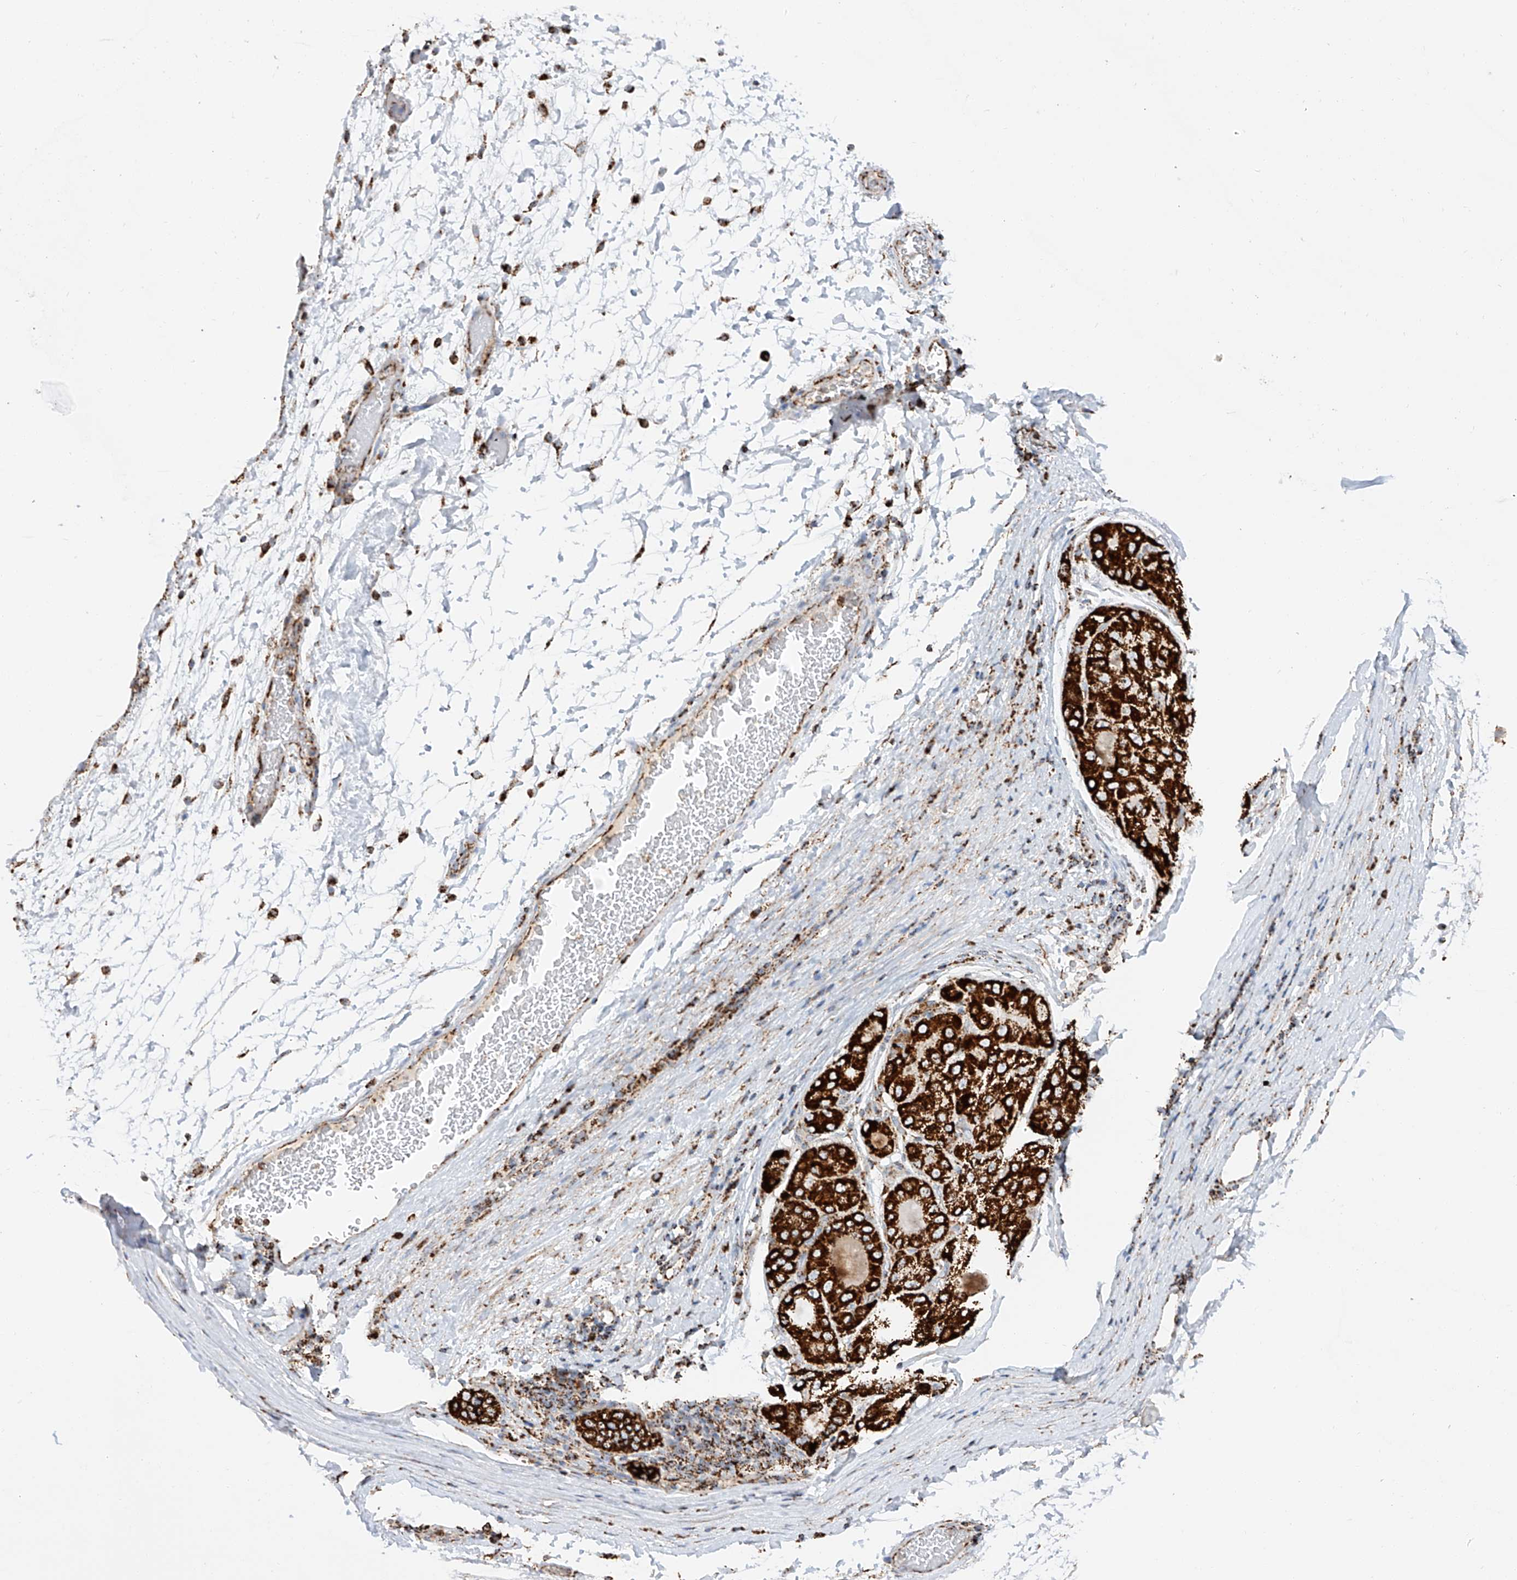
{"staining": {"intensity": "strong", "quantity": ">75%", "location": "cytoplasmic/membranous"}, "tissue": "liver cancer", "cell_type": "Tumor cells", "image_type": "cancer", "snomed": [{"axis": "morphology", "description": "Carcinoma, Hepatocellular, NOS"}, {"axis": "topography", "description": "Liver"}], "caption": "Immunohistochemistry (IHC) (DAB (3,3'-diaminobenzidine)) staining of liver hepatocellular carcinoma shows strong cytoplasmic/membranous protein staining in about >75% of tumor cells. Nuclei are stained in blue.", "gene": "TTC27", "patient": {"sex": "male", "age": 80}}